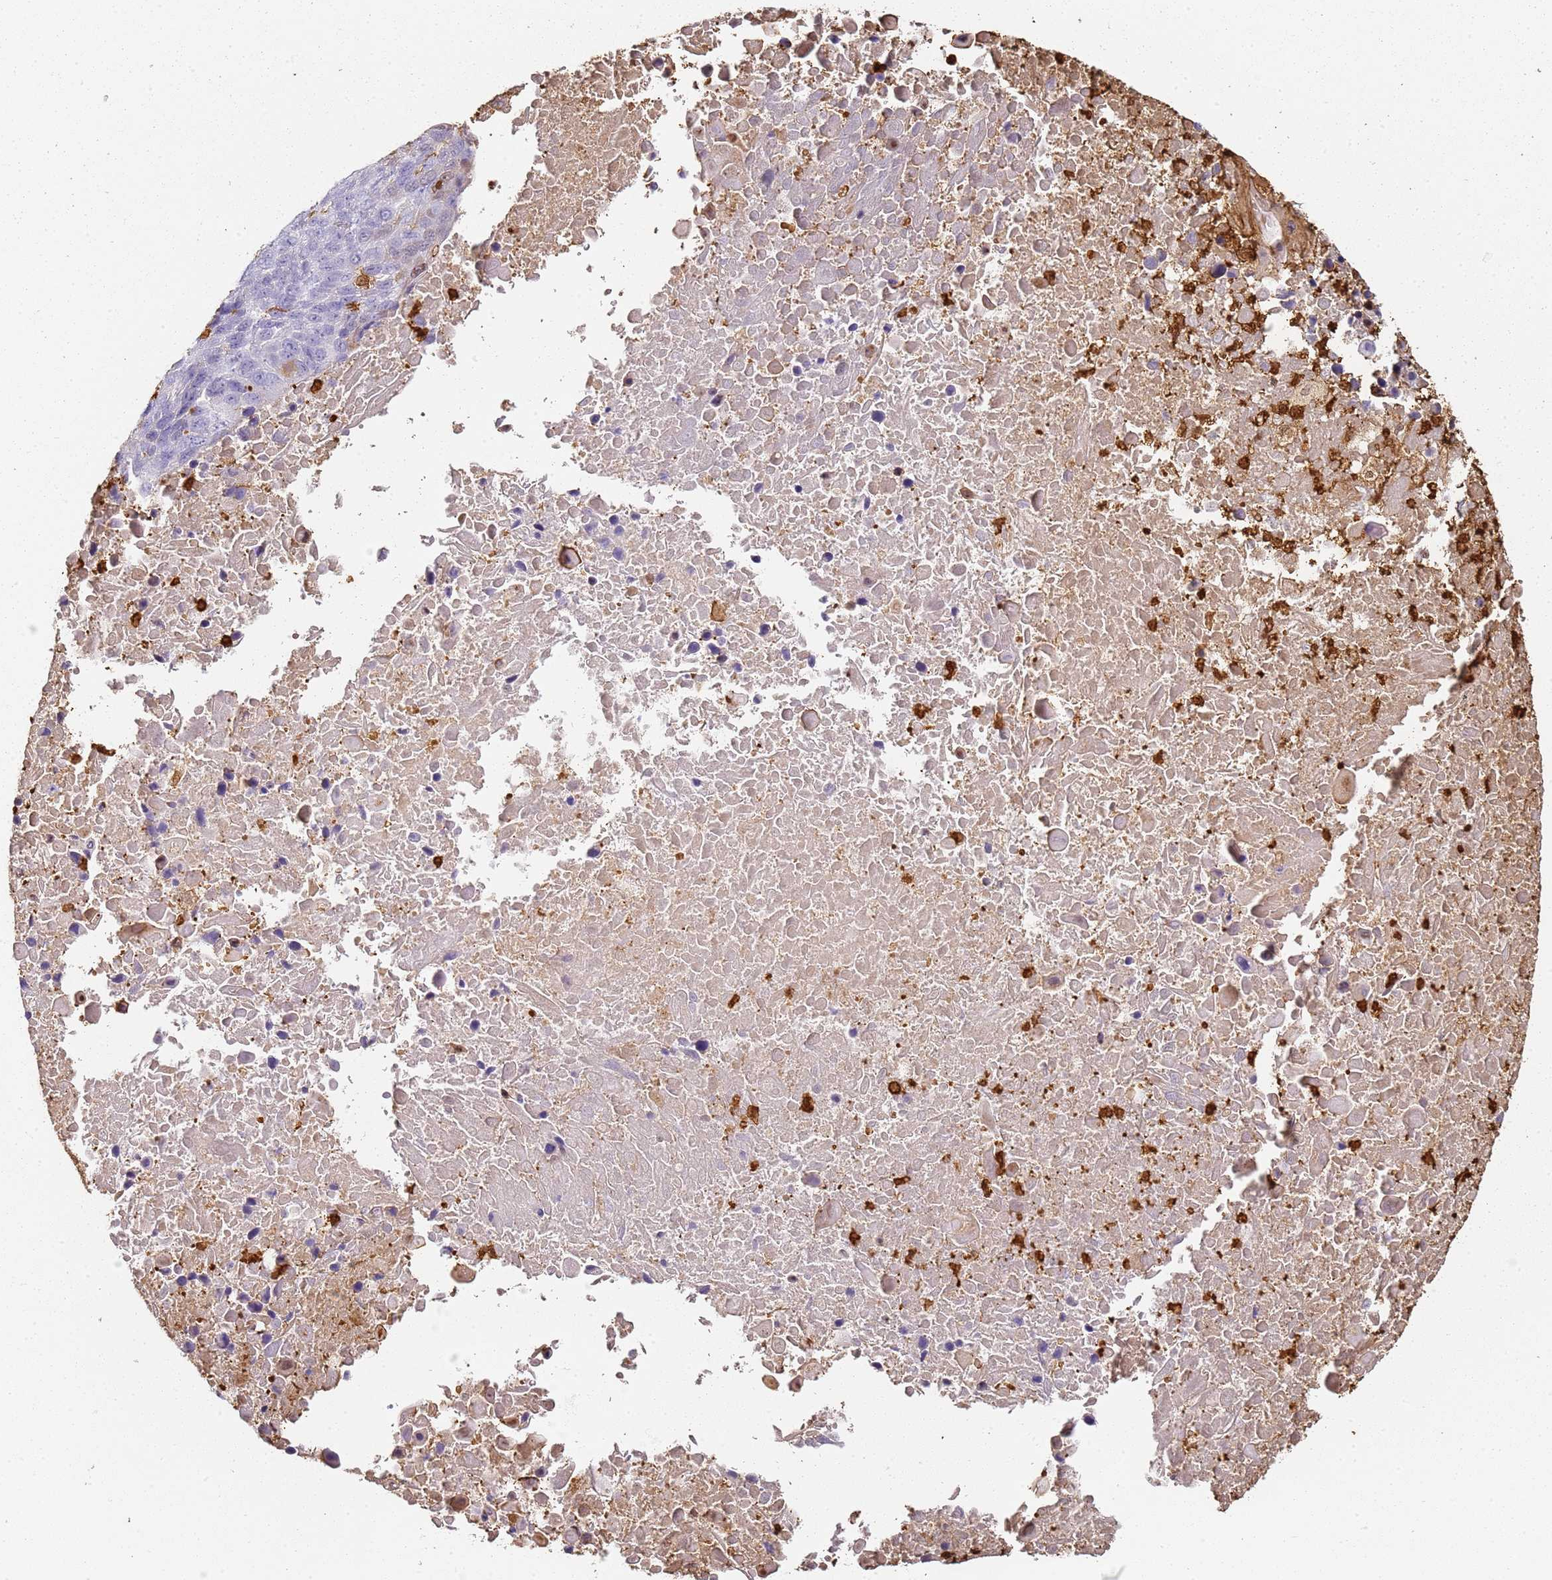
{"staining": {"intensity": "negative", "quantity": "none", "location": "none"}, "tissue": "lung cancer", "cell_type": "Tumor cells", "image_type": "cancer", "snomed": [{"axis": "morphology", "description": "Normal tissue, NOS"}, {"axis": "morphology", "description": "Squamous cell carcinoma, NOS"}, {"axis": "topography", "description": "Lymph node"}, {"axis": "topography", "description": "Lung"}], "caption": "High magnification brightfield microscopy of lung cancer stained with DAB (brown) and counterstained with hematoxylin (blue): tumor cells show no significant staining.", "gene": "S100A4", "patient": {"sex": "male", "age": 66}}